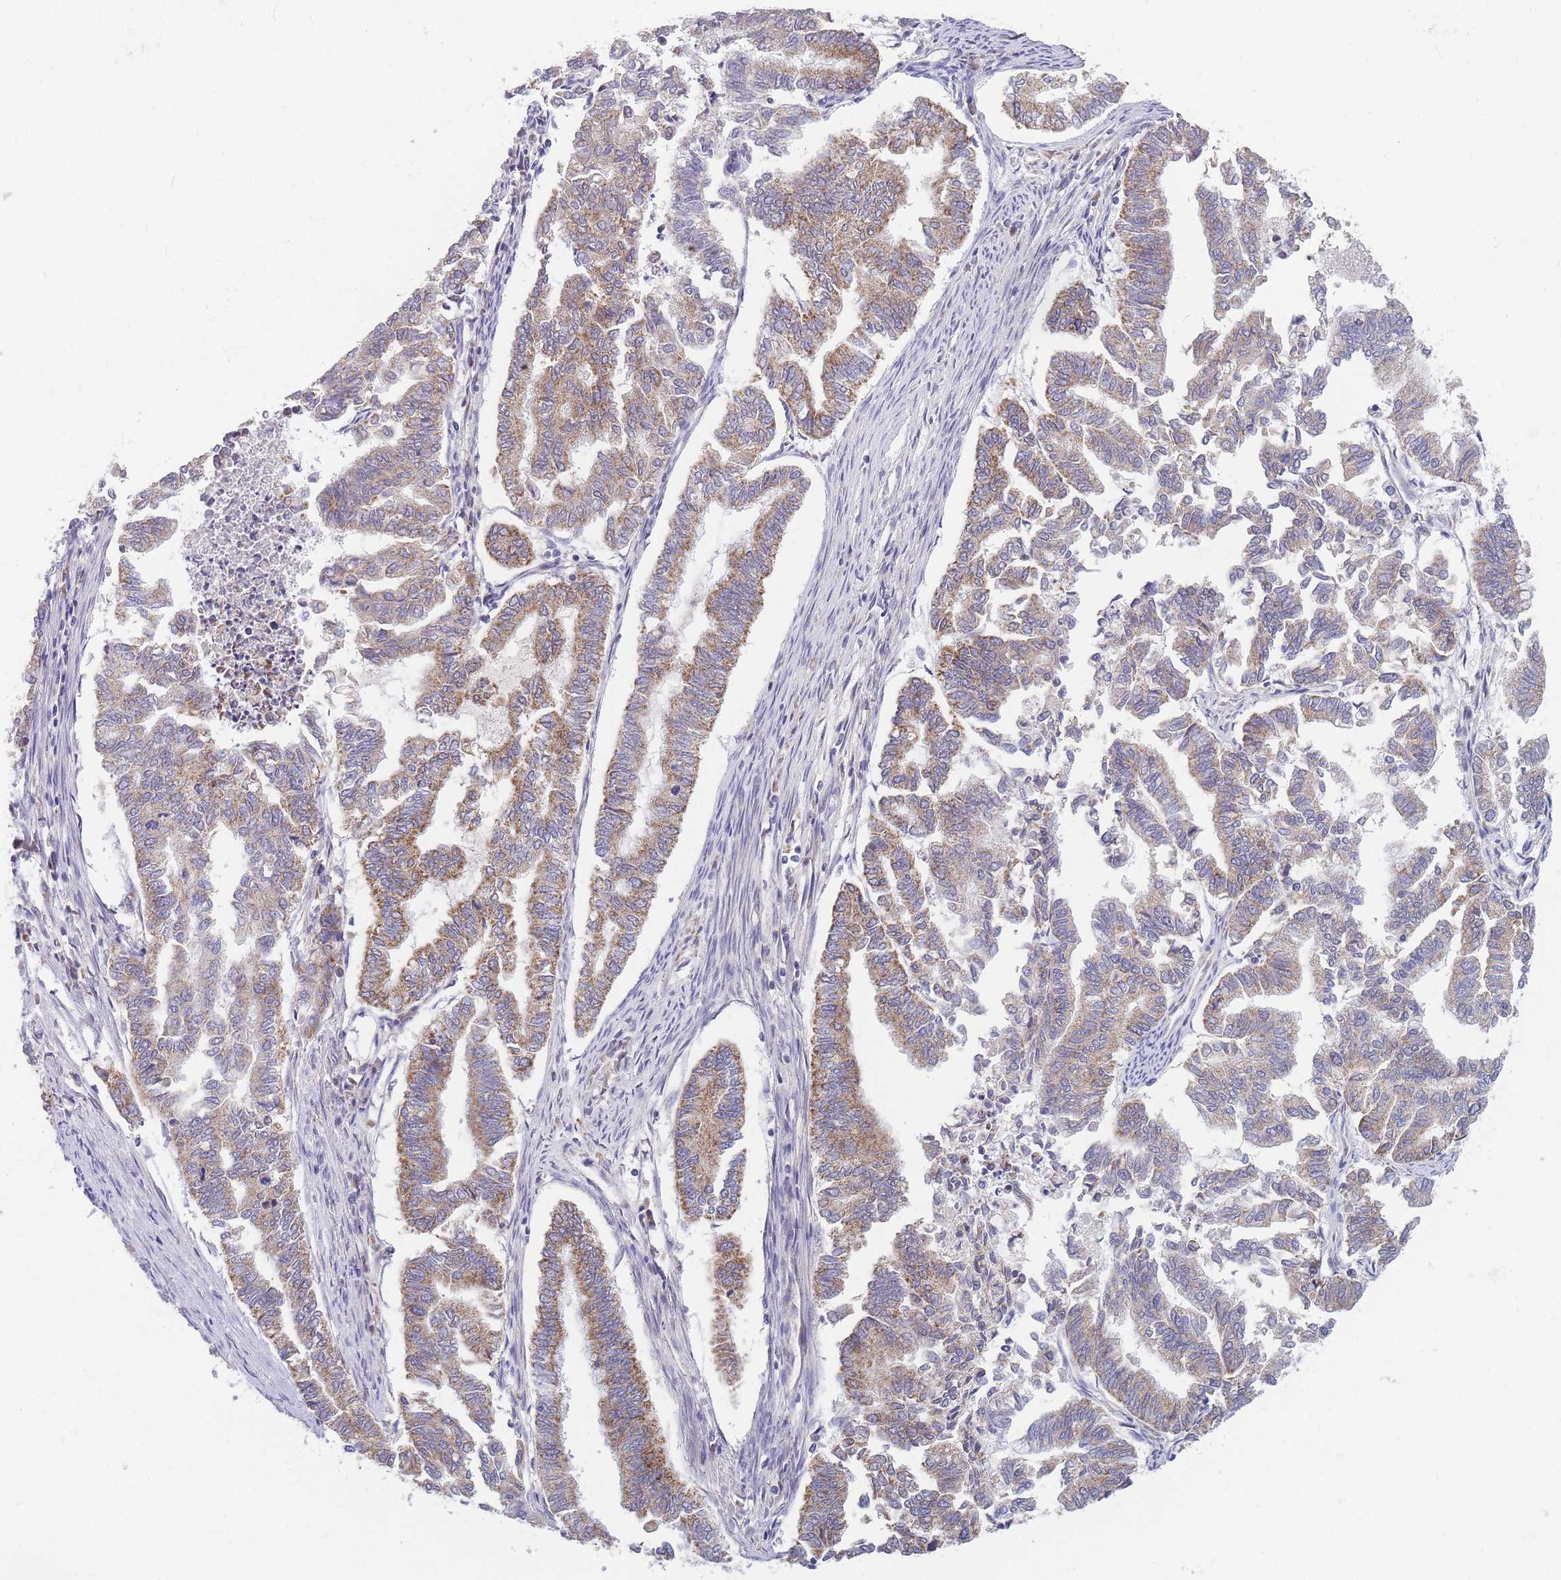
{"staining": {"intensity": "moderate", "quantity": "25%-75%", "location": "cytoplasmic/membranous"}, "tissue": "endometrial cancer", "cell_type": "Tumor cells", "image_type": "cancer", "snomed": [{"axis": "morphology", "description": "Adenocarcinoma, NOS"}, {"axis": "topography", "description": "Endometrium"}], "caption": "Immunohistochemical staining of endometrial cancer shows medium levels of moderate cytoplasmic/membranous protein expression in about 25%-75% of tumor cells. The staining was performed using DAB to visualize the protein expression in brown, while the nuclei were stained in blue with hematoxylin (Magnification: 20x).", "gene": "MRPS11", "patient": {"sex": "female", "age": 79}}